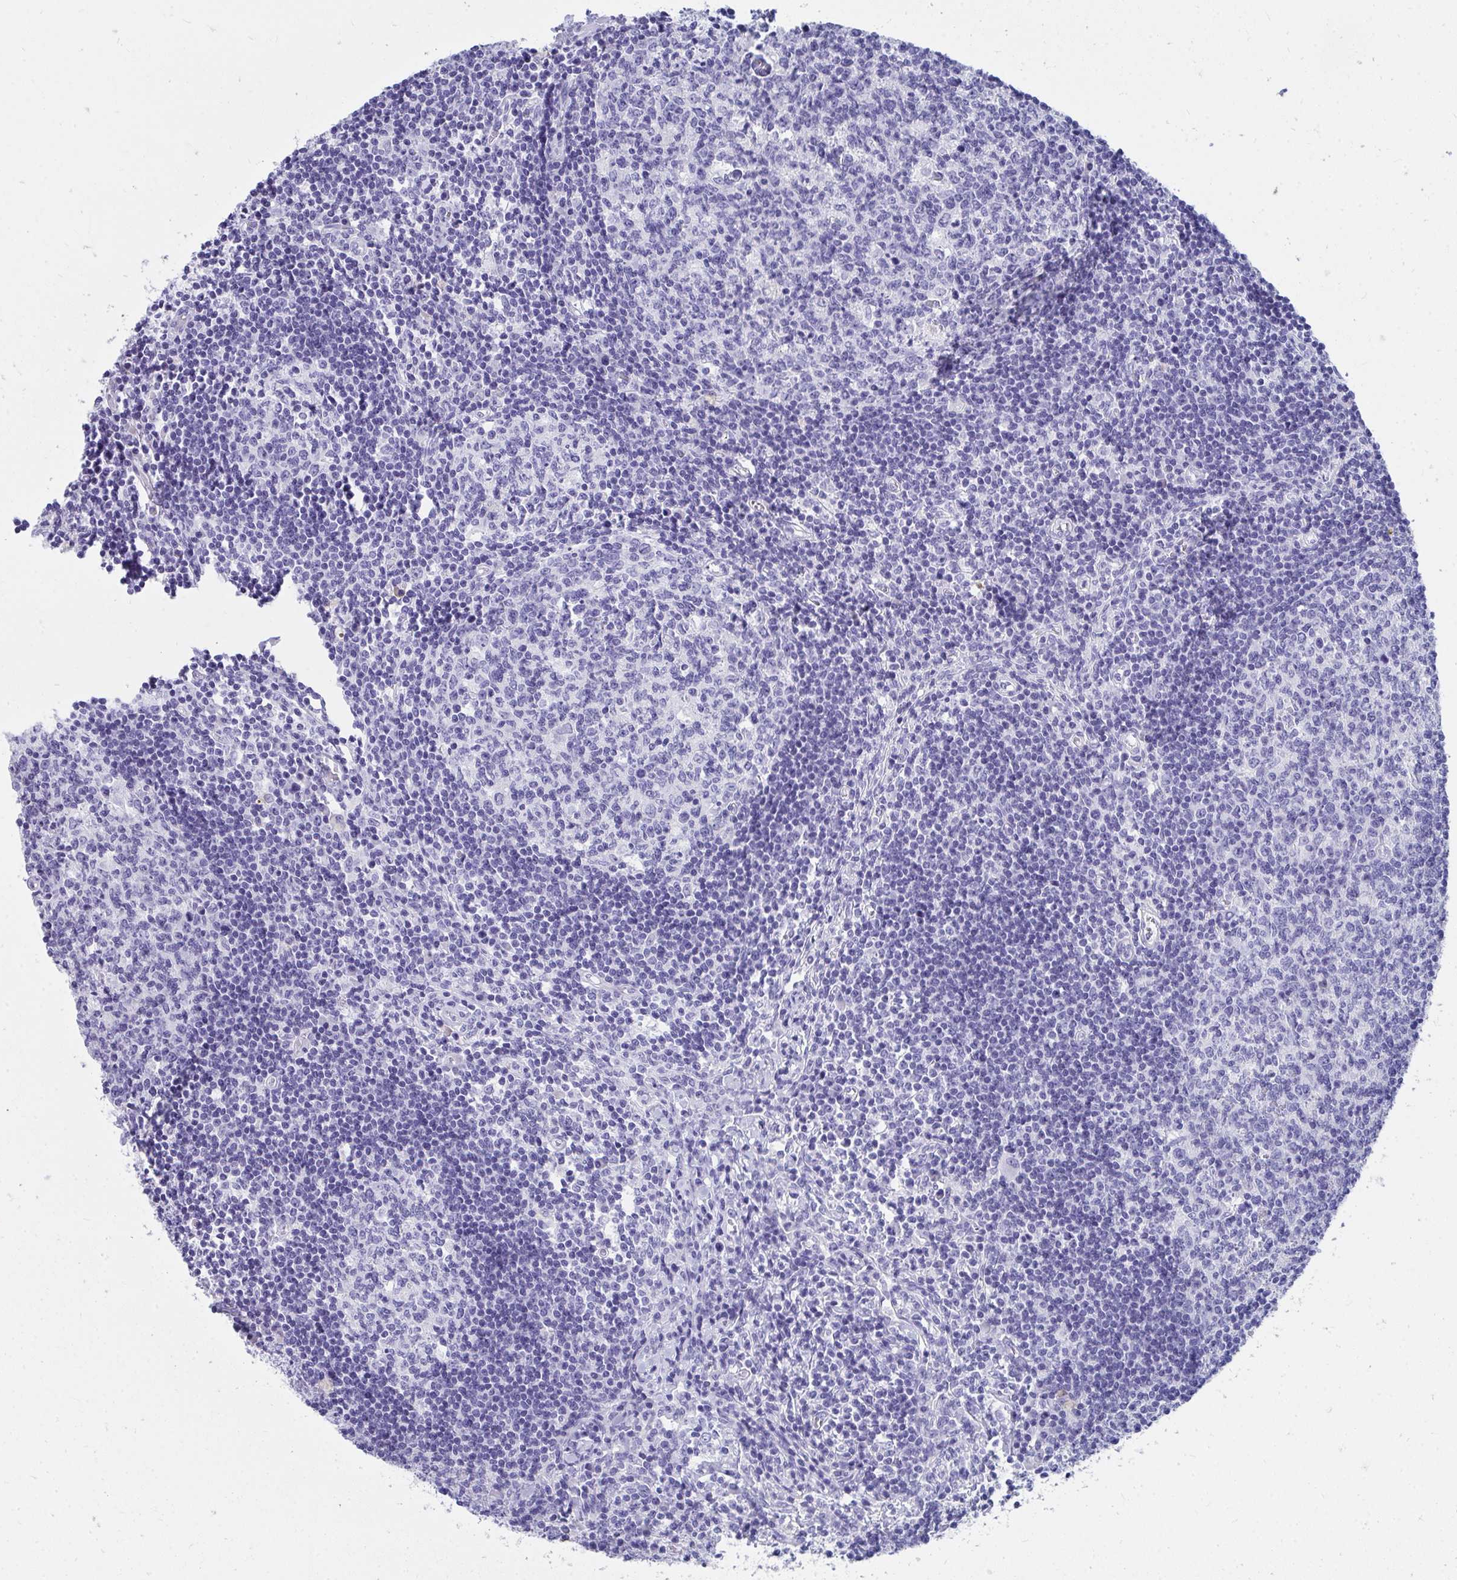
{"staining": {"intensity": "negative", "quantity": "none", "location": "none"}, "tissue": "lymph node", "cell_type": "Germinal center cells", "image_type": "normal", "snomed": [{"axis": "morphology", "description": "Normal tissue, NOS"}, {"axis": "topography", "description": "Lymph node"}], "caption": "Immunohistochemistry of normal human lymph node exhibits no positivity in germinal center cells.", "gene": "HGD", "patient": {"sex": "male", "age": 67}}